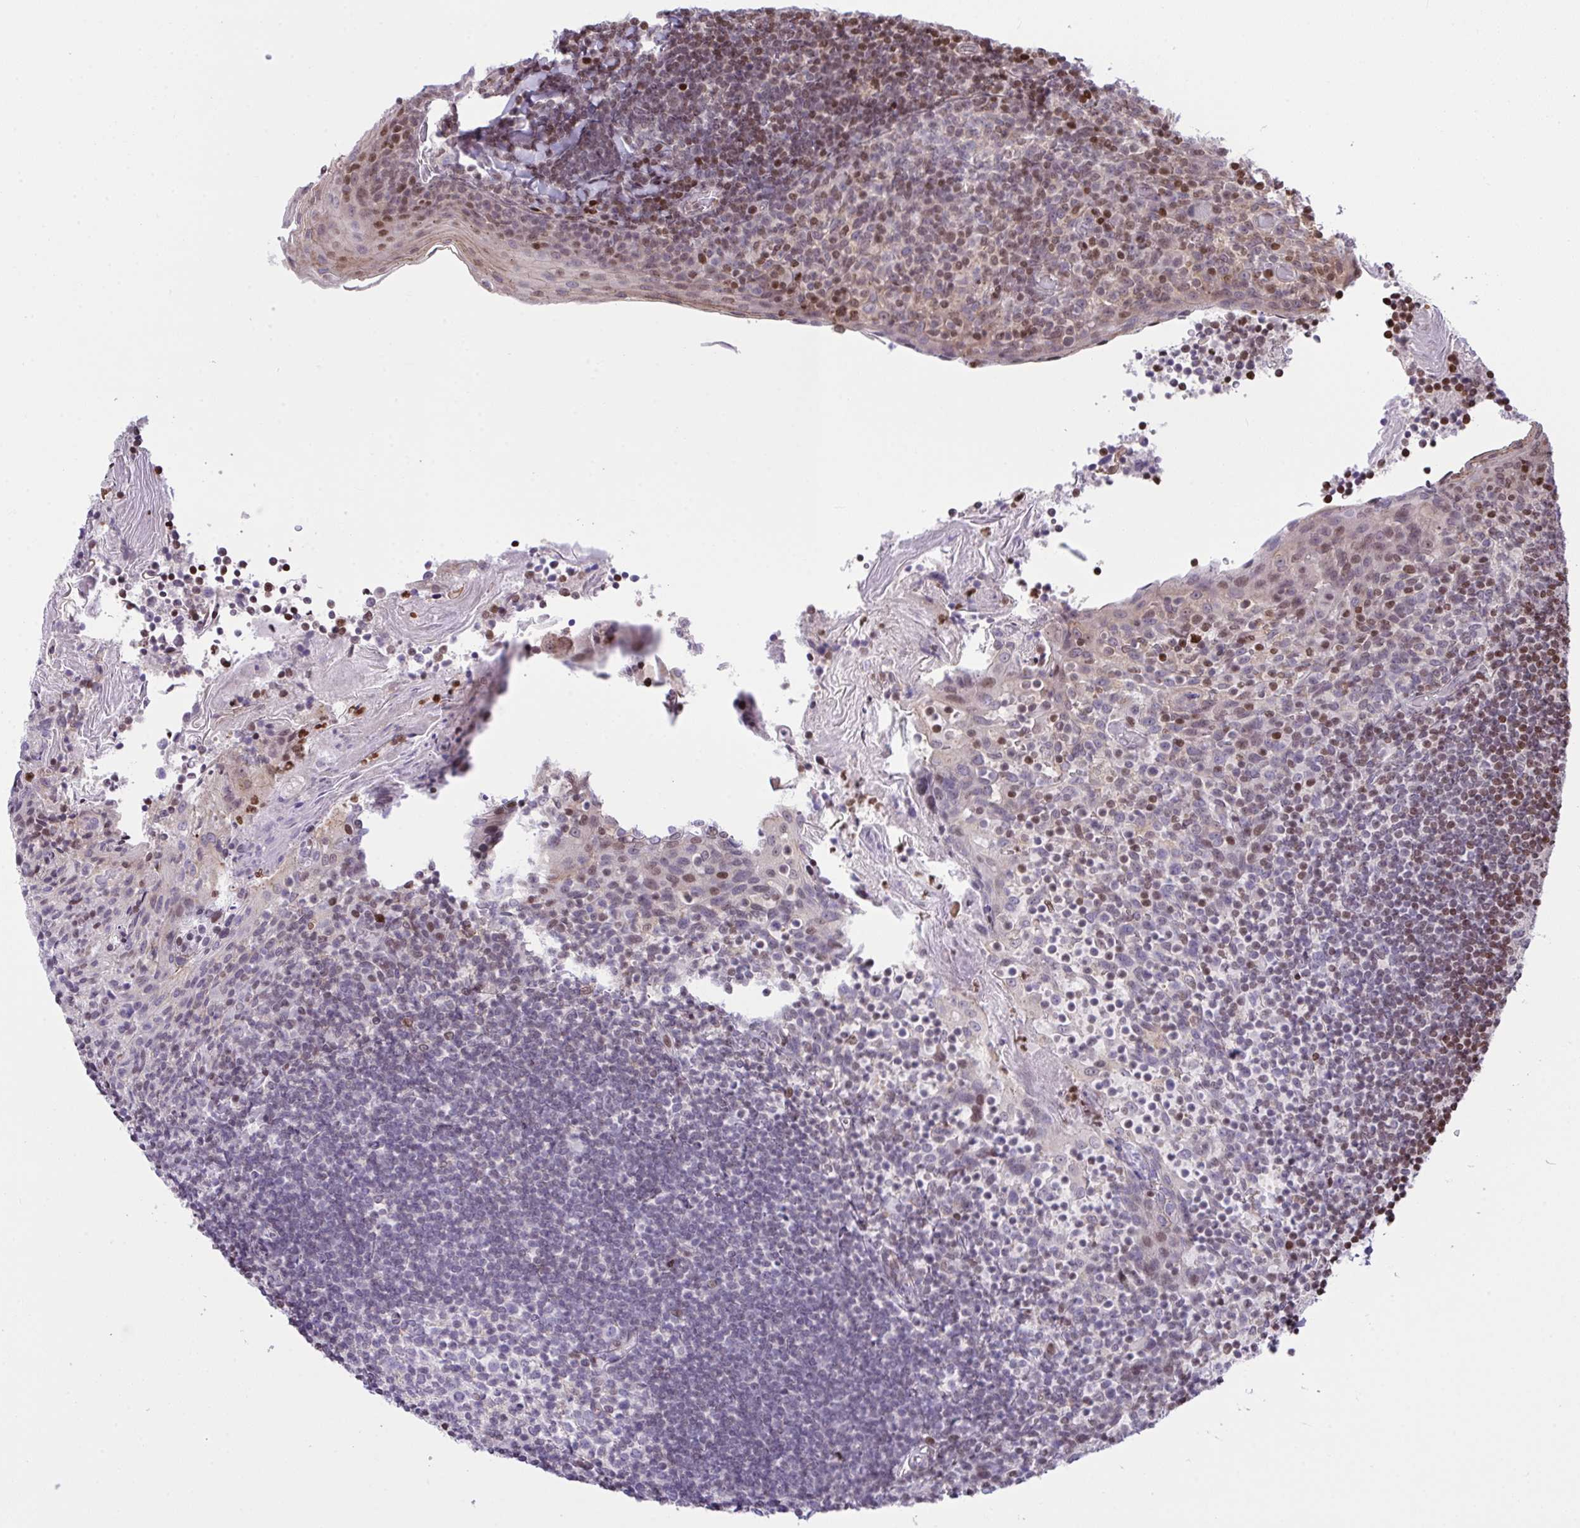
{"staining": {"intensity": "moderate", "quantity": "<25%", "location": "nuclear"}, "tissue": "tonsil", "cell_type": "Germinal center cells", "image_type": "normal", "snomed": [{"axis": "morphology", "description": "Normal tissue, NOS"}, {"axis": "topography", "description": "Tonsil"}], "caption": "Normal tonsil was stained to show a protein in brown. There is low levels of moderate nuclear expression in about <25% of germinal center cells.", "gene": "RAPGEF5", "patient": {"sex": "female", "age": 10}}